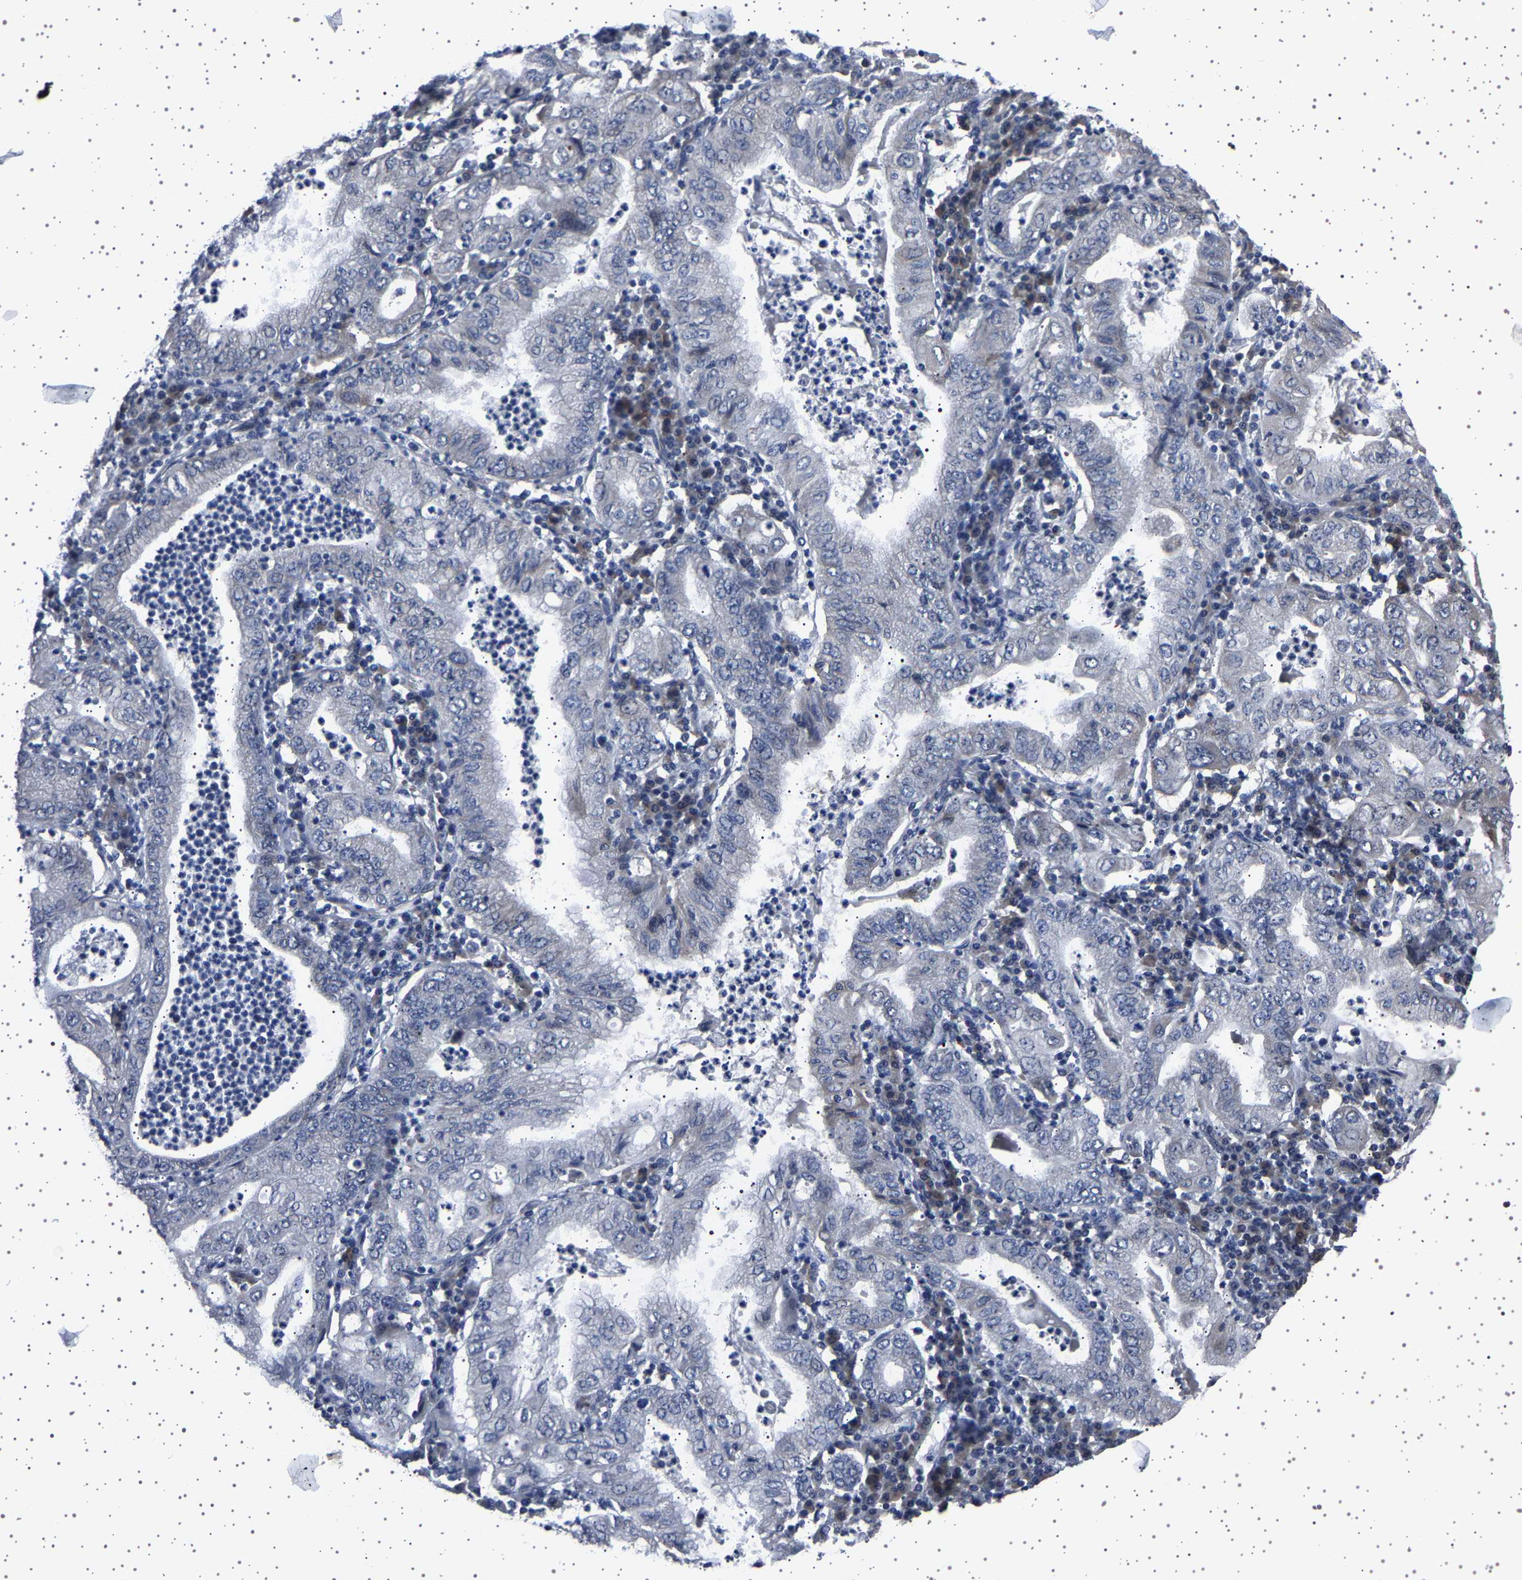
{"staining": {"intensity": "negative", "quantity": "none", "location": "none"}, "tissue": "stomach cancer", "cell_type": "Tumor cells", "image_type": "cancer", "snomed": [{"axis": "morphology", "description": "Normal tissue, NOS"}, {"axis": "morphology", "description": "Adenocarcinoma, NOS"}, {"axis": "topography", "description": "Esophagus"}, {"axis": "topography", "description": "Stomach, upper"}, {"axis": "topography", "description": "Peripheral nerve tissue"}], "caption": "High power microscopy image of an IHC histopathology image of stomach cancer, revealing no significant expression in tumor cells.", "gene": "IL10RB", "patient": {"sex": "male", "age": 62}}